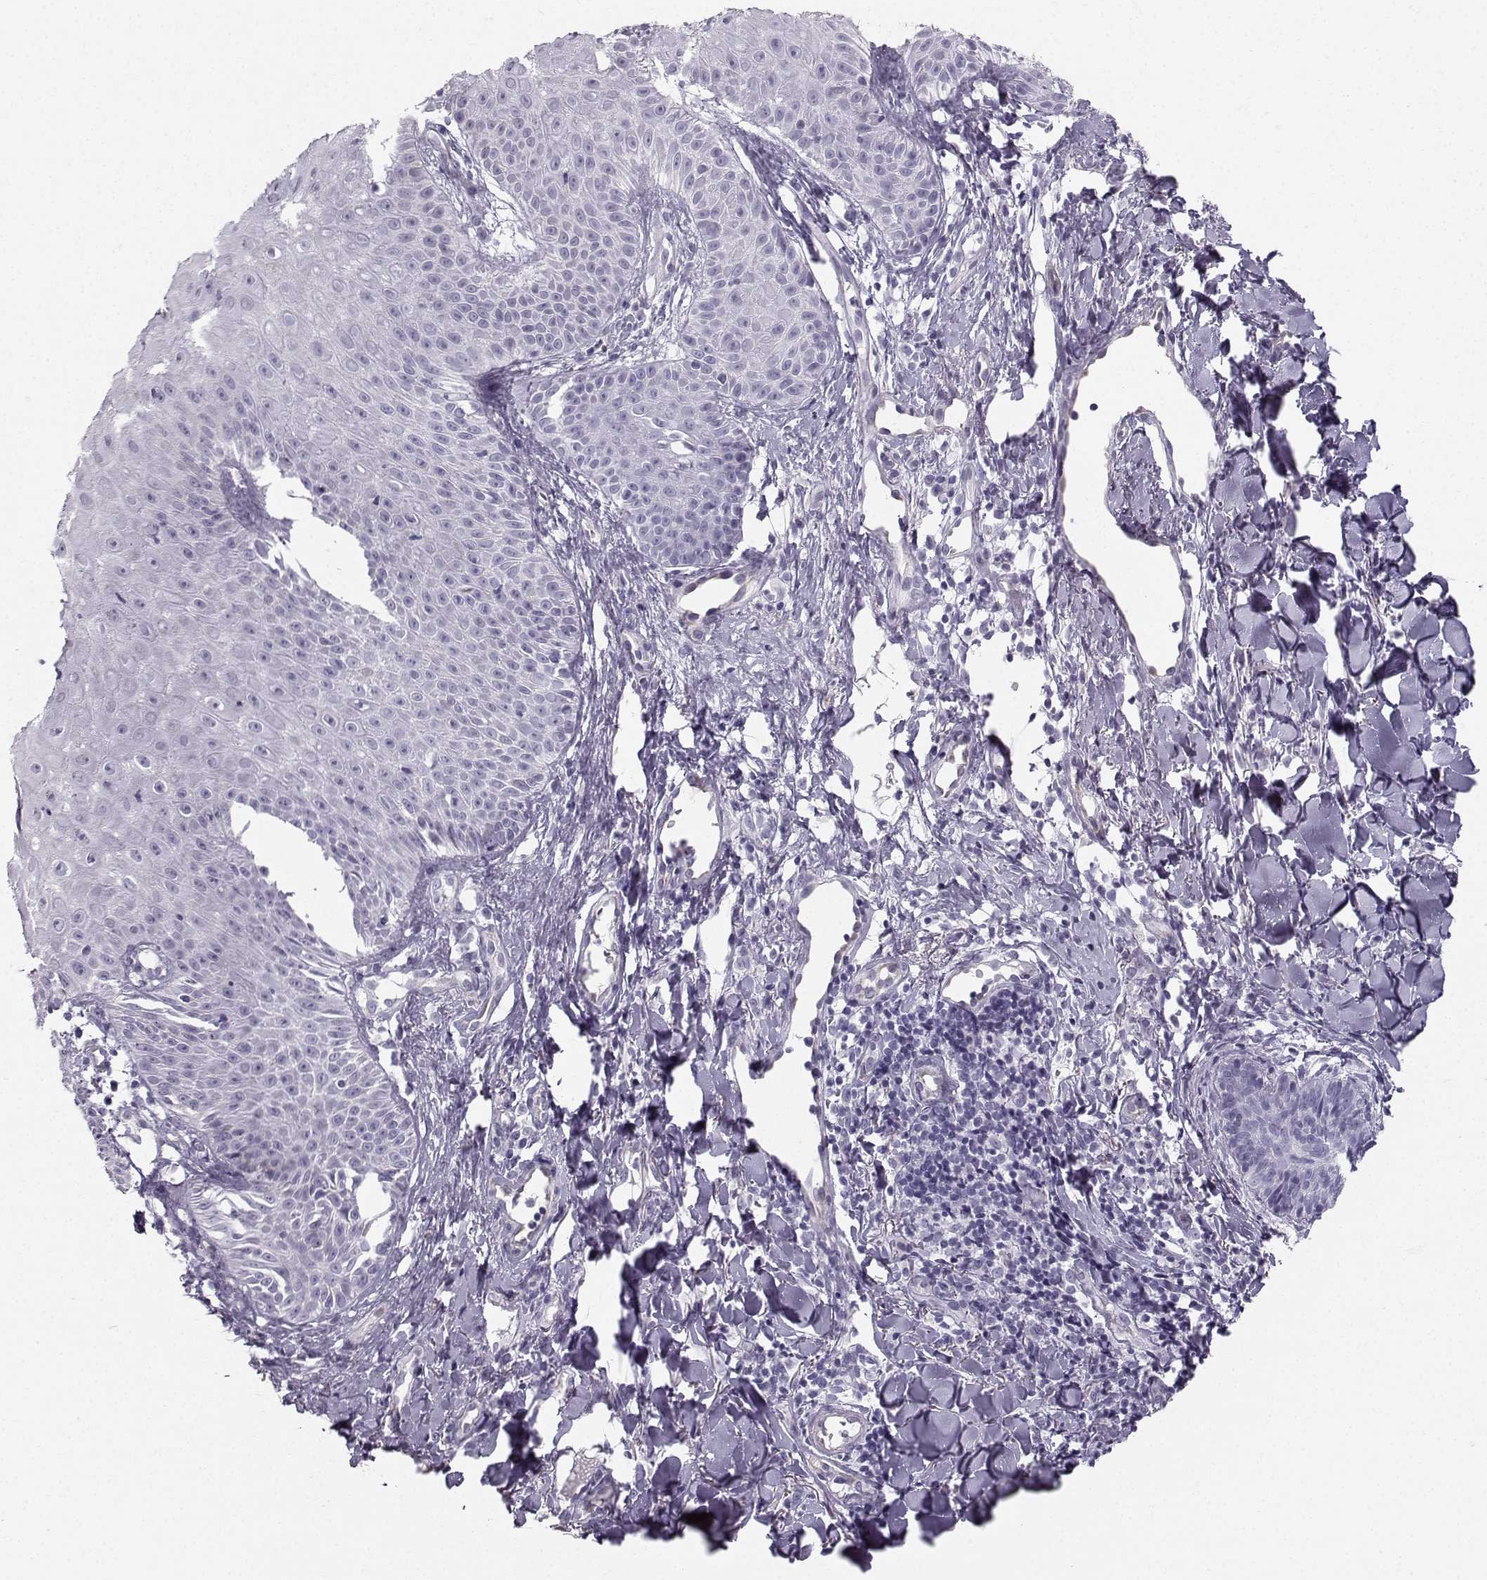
{"staining": {"intensity": "negative", "quantity": "none", "location": "none"}, "tissue": "melanoma", "cell_type": "Tumor cells", "image_type": "cancer", "snomed": [{"axis": "morphology", "description": "Malignant melanoma, NOS"}, {"axis": "topography", "description": "Skin"}], "caption": "Protein analysis of melanoma exhibits no significant expression in tumor cells. (DAB (3,3'-diaminobenzidine) immunohistochemistry, high magnification).", "gene": "CASR", "patient": {"sex": "male", "age": 67}}